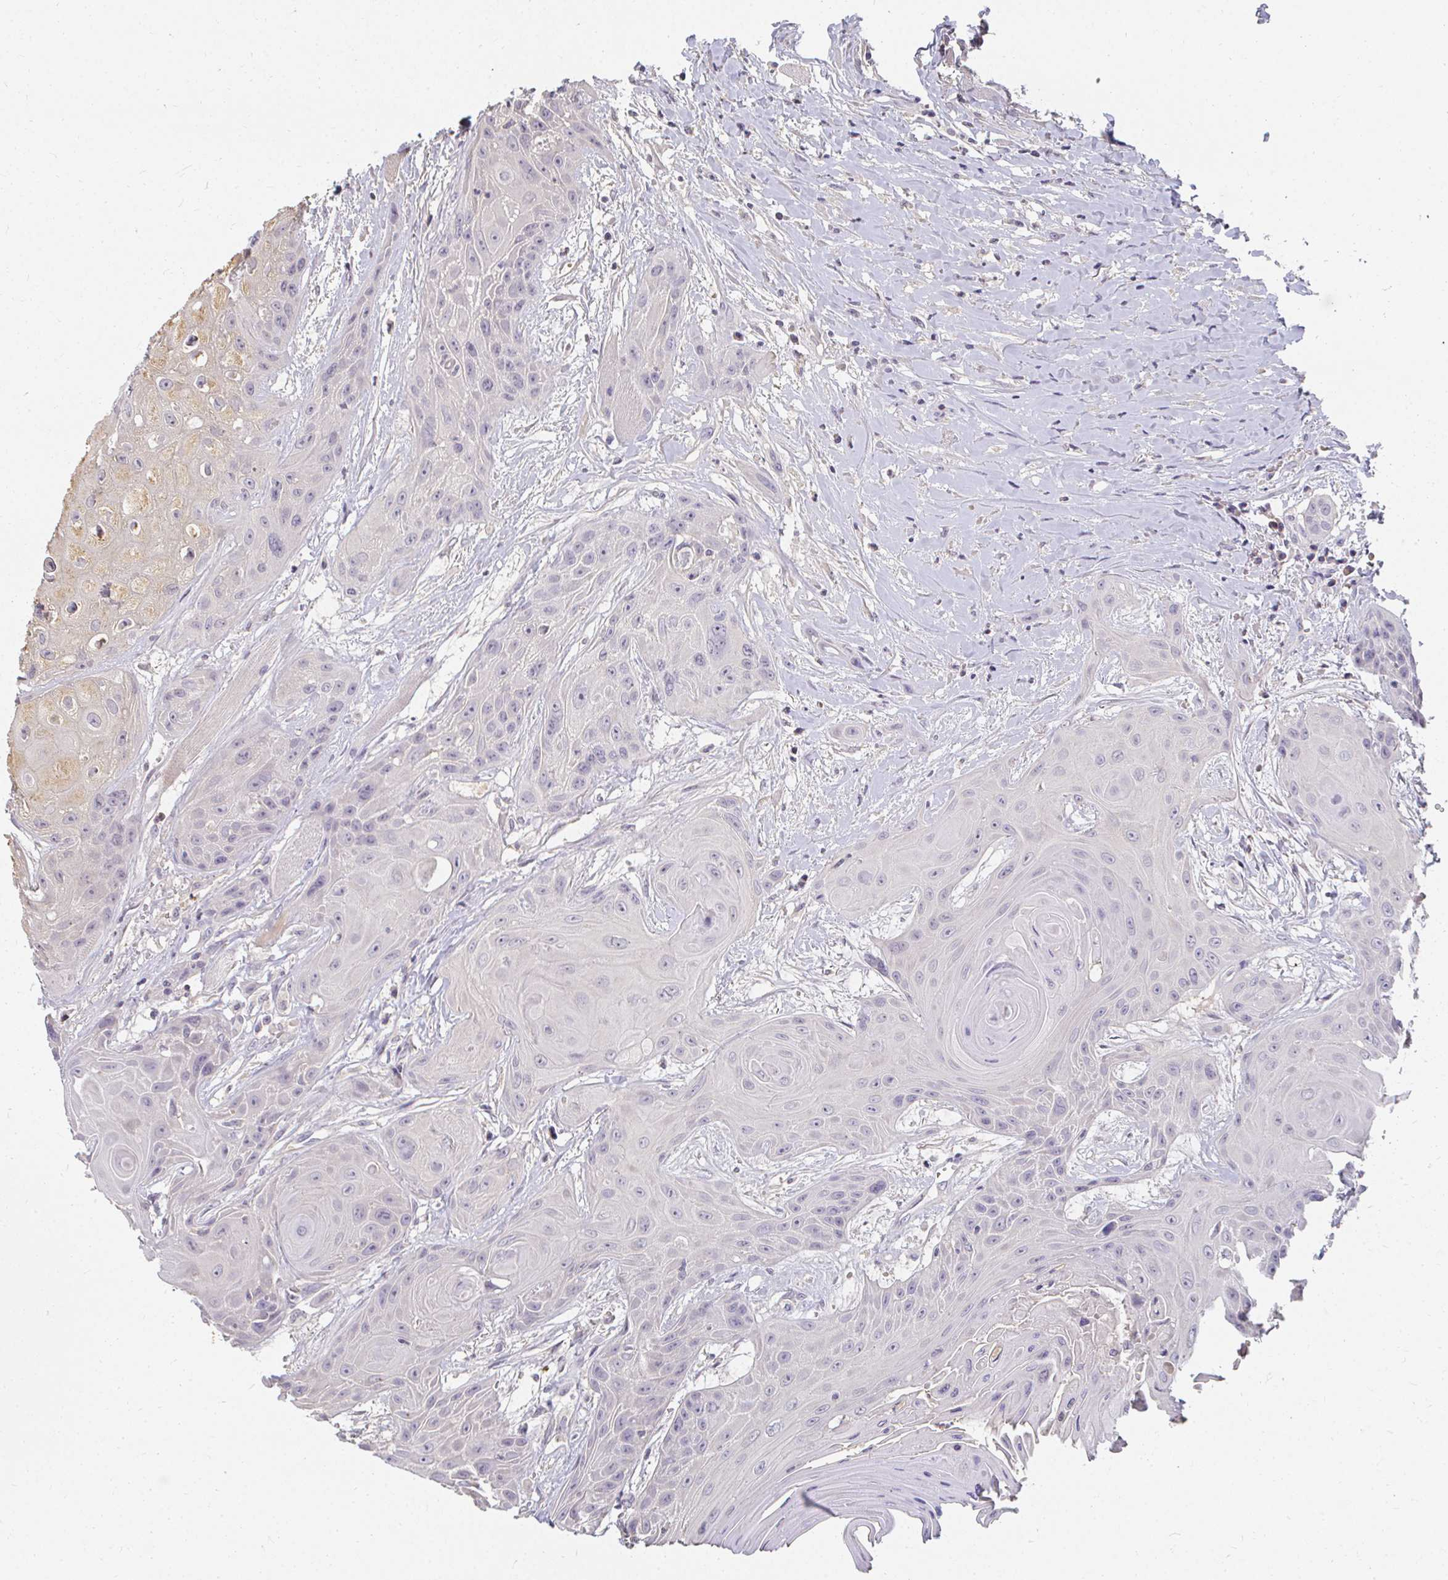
{"staining": {"intensity": "negative", "quantity": "none", "location": "none"}, "tissue": "head and neck cancer", "cell_type": "Tumor cells", "image_type": "cancer", "snomed": [{"axis": "morphology", "description": "Squamous cell carcinoma, NOS"}, {"axis": "topography", "description": "Head-Neck"}], "caption": "There is no significant positivity in tumor cells of head and neck cancer. The staining is performed using DAB brown chromogen with nuclei counter-stained in using hematoxylin.", "gene": "LOXL4", "patient": {"sex": "female", "age": 73}}